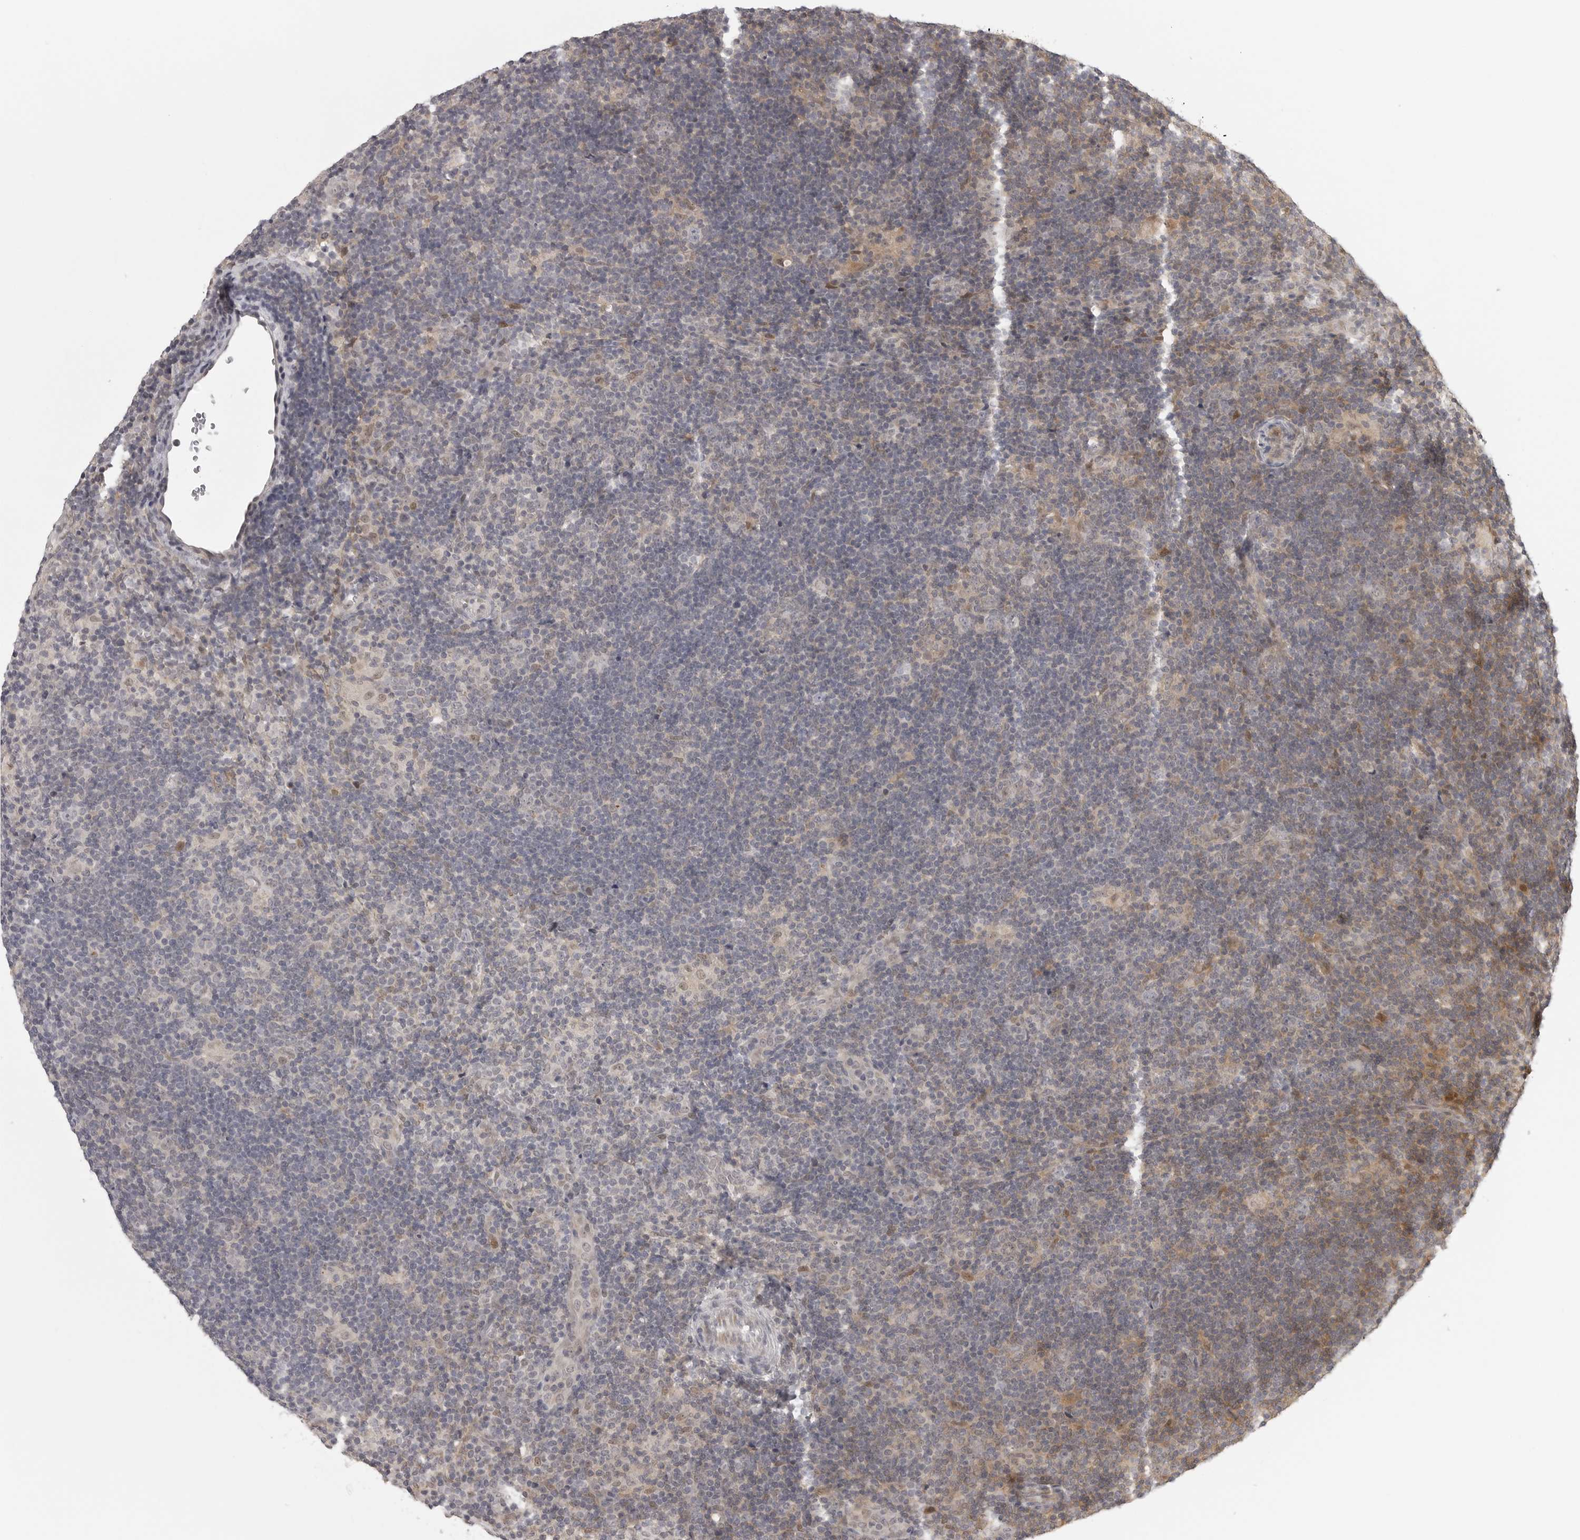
{"staining": {"intensity": "negative", "quantity": "none", "location": "none"}, "tissue": "lymphoma", "cell_type": "Tumor cells", "image_type": "cancer", "snomed": [{"axis": "morphology", "description": "Hodgkin's disease, NOS"}, {"axis": "topography", "description": "Lymph node"}], "caption": "DAB (3,3'-diaminobenzidine) immunohistochemical staining of lymphoma demonstrates no significant staining in tumor cells.", "gene": "UROD", "patient": {"sex": "female", "age": 57}}